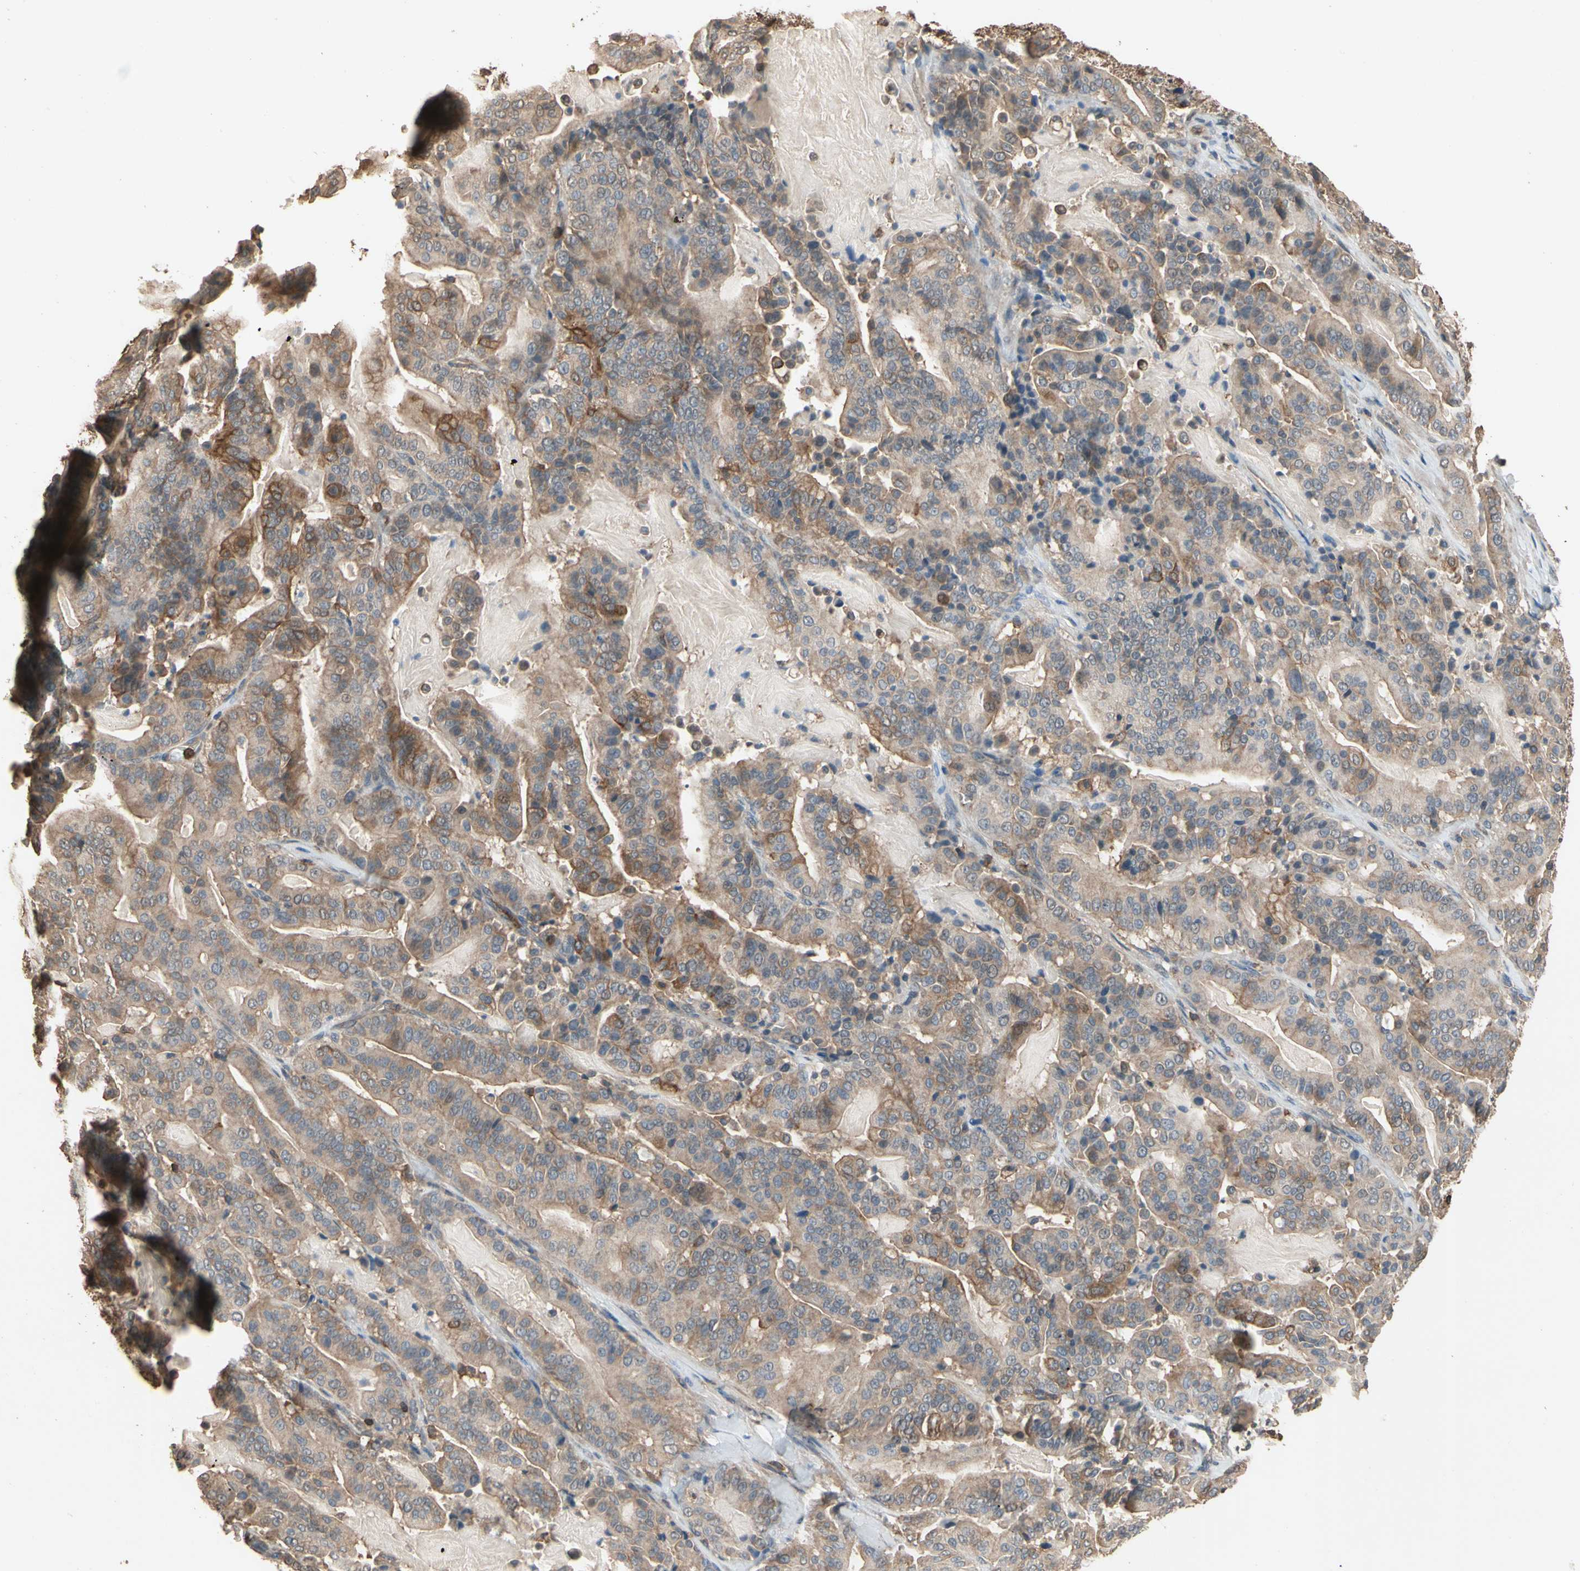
{"staining": {"intensity": "moderate", "quantity": "25%-75%", "location": "cytoplasmic/membranous"}, "tissue": "pancreatic cancer", "cell_type": "Tumor cells", "image_type": "cancer", "snomed": [{"axis": "morphology", "description": "Adenocarcinoma, NOS"}, {"axis": "topography", "description": "Pancreas"}], "caption": "Pancreatic cancer (adenocarcinoma) stained for a protein (brown) shows moderate cytoplasmic/membranous positive expression in approximately 25%-75% of tumor cells.", "gene": "MAP3K10", "patient": {"sex": "male", "age": 63}}